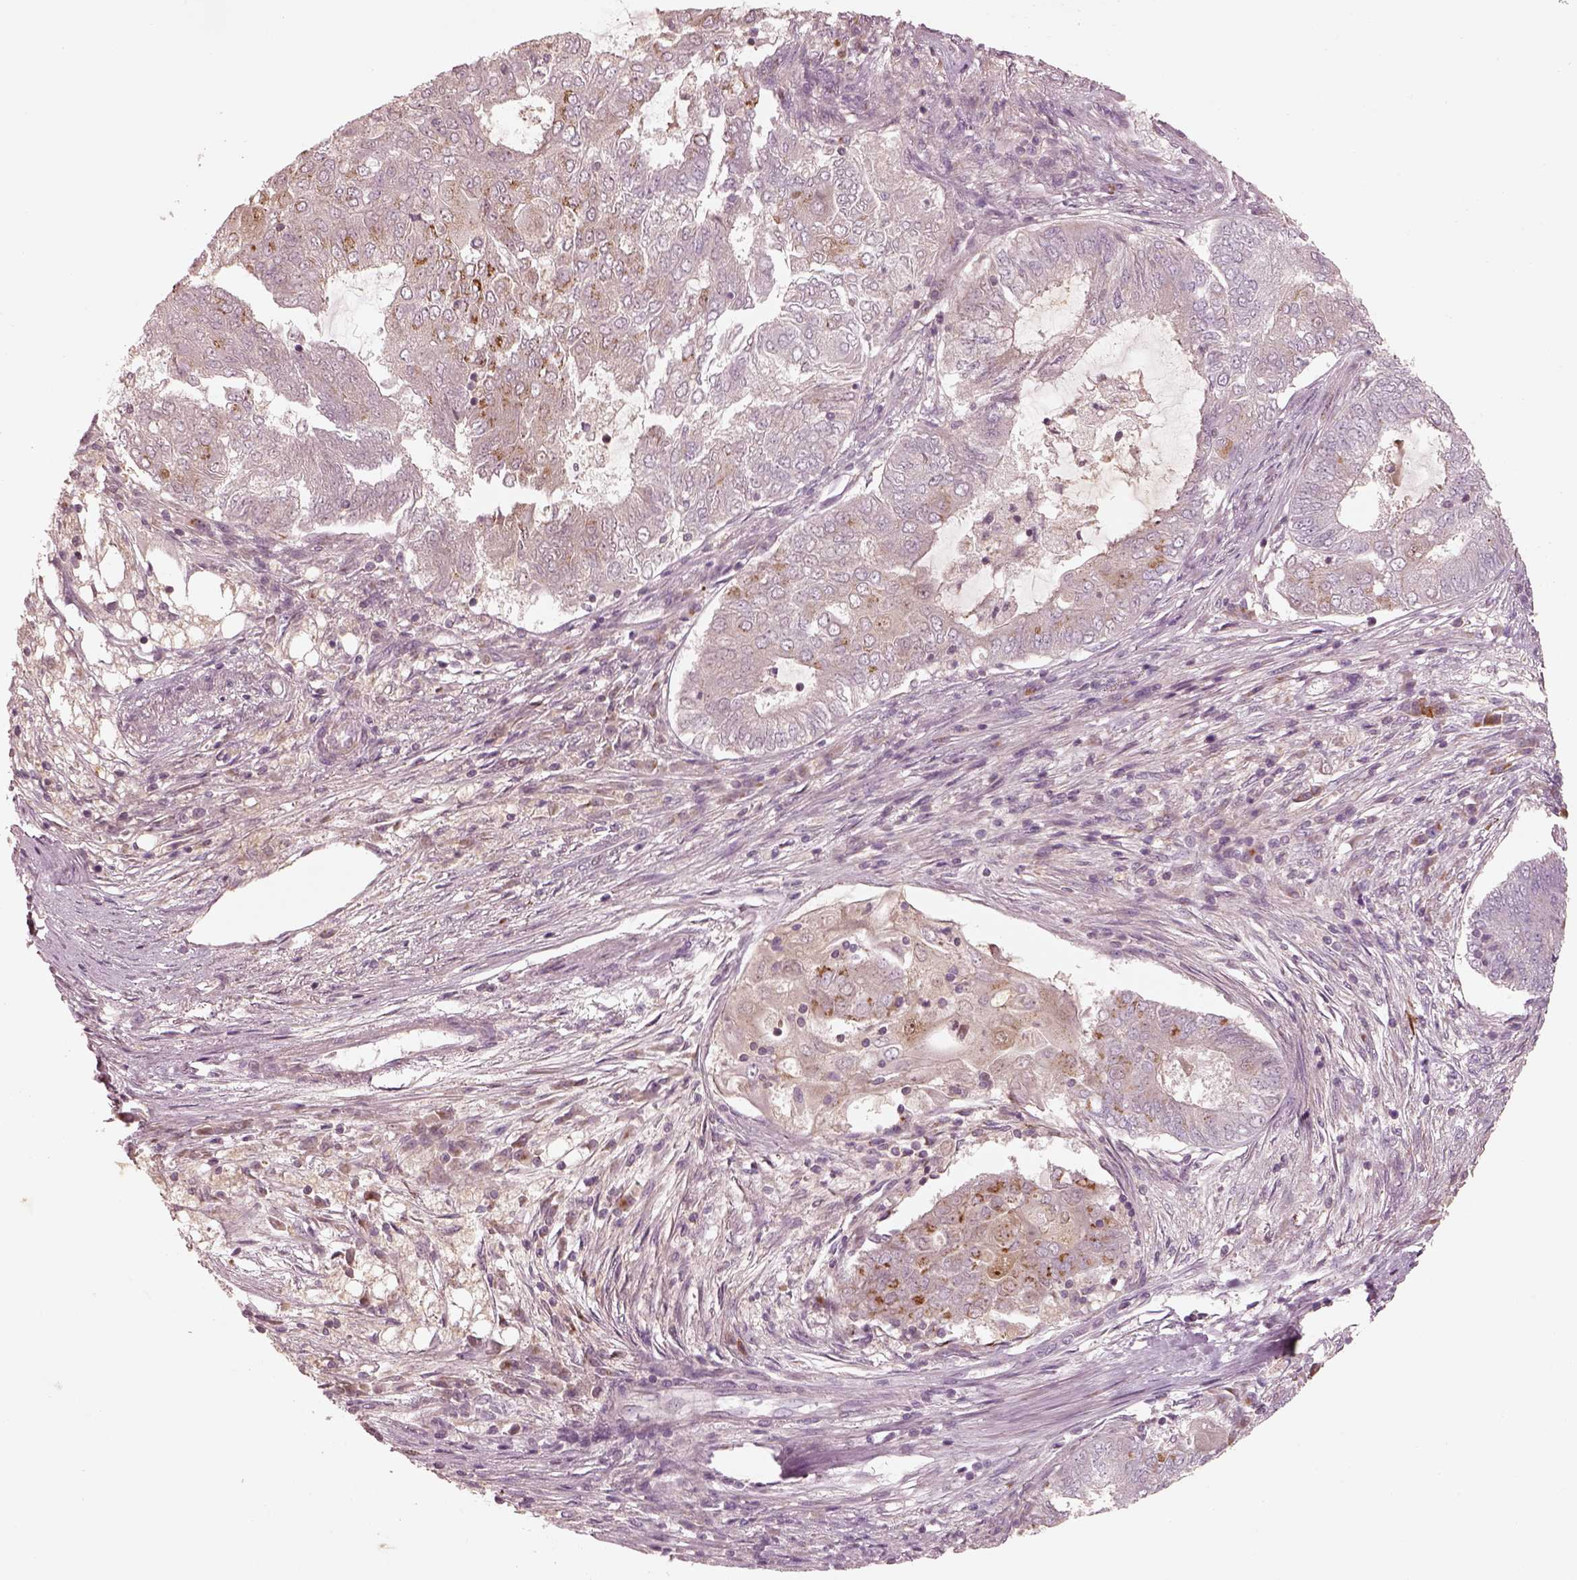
{"staining": {"intensity": "moderate", "quantity": "<25%", "location": "cytoplasmic/membranous"}, "tissue": "endometrial cancer", "cell_type": "Tumor cells", "image_type": "cancer", "snomed": [{"axis": "morphology", "description": "Adenocarcinoma, NOS"}, {"axis": "topography", "description": "Endometrium"}], "caption": "Endometrial cancer (adenocarcinoma) stained with DAB immunohistochemistry reveals low levels of moderate cytoplasmic/membranous staining in about <25% of tumor cells. (IHC, brightfield microscopy, high magnification).", "gene": "SDCBP2", "patient": {"sex": "female", "age": 62}}